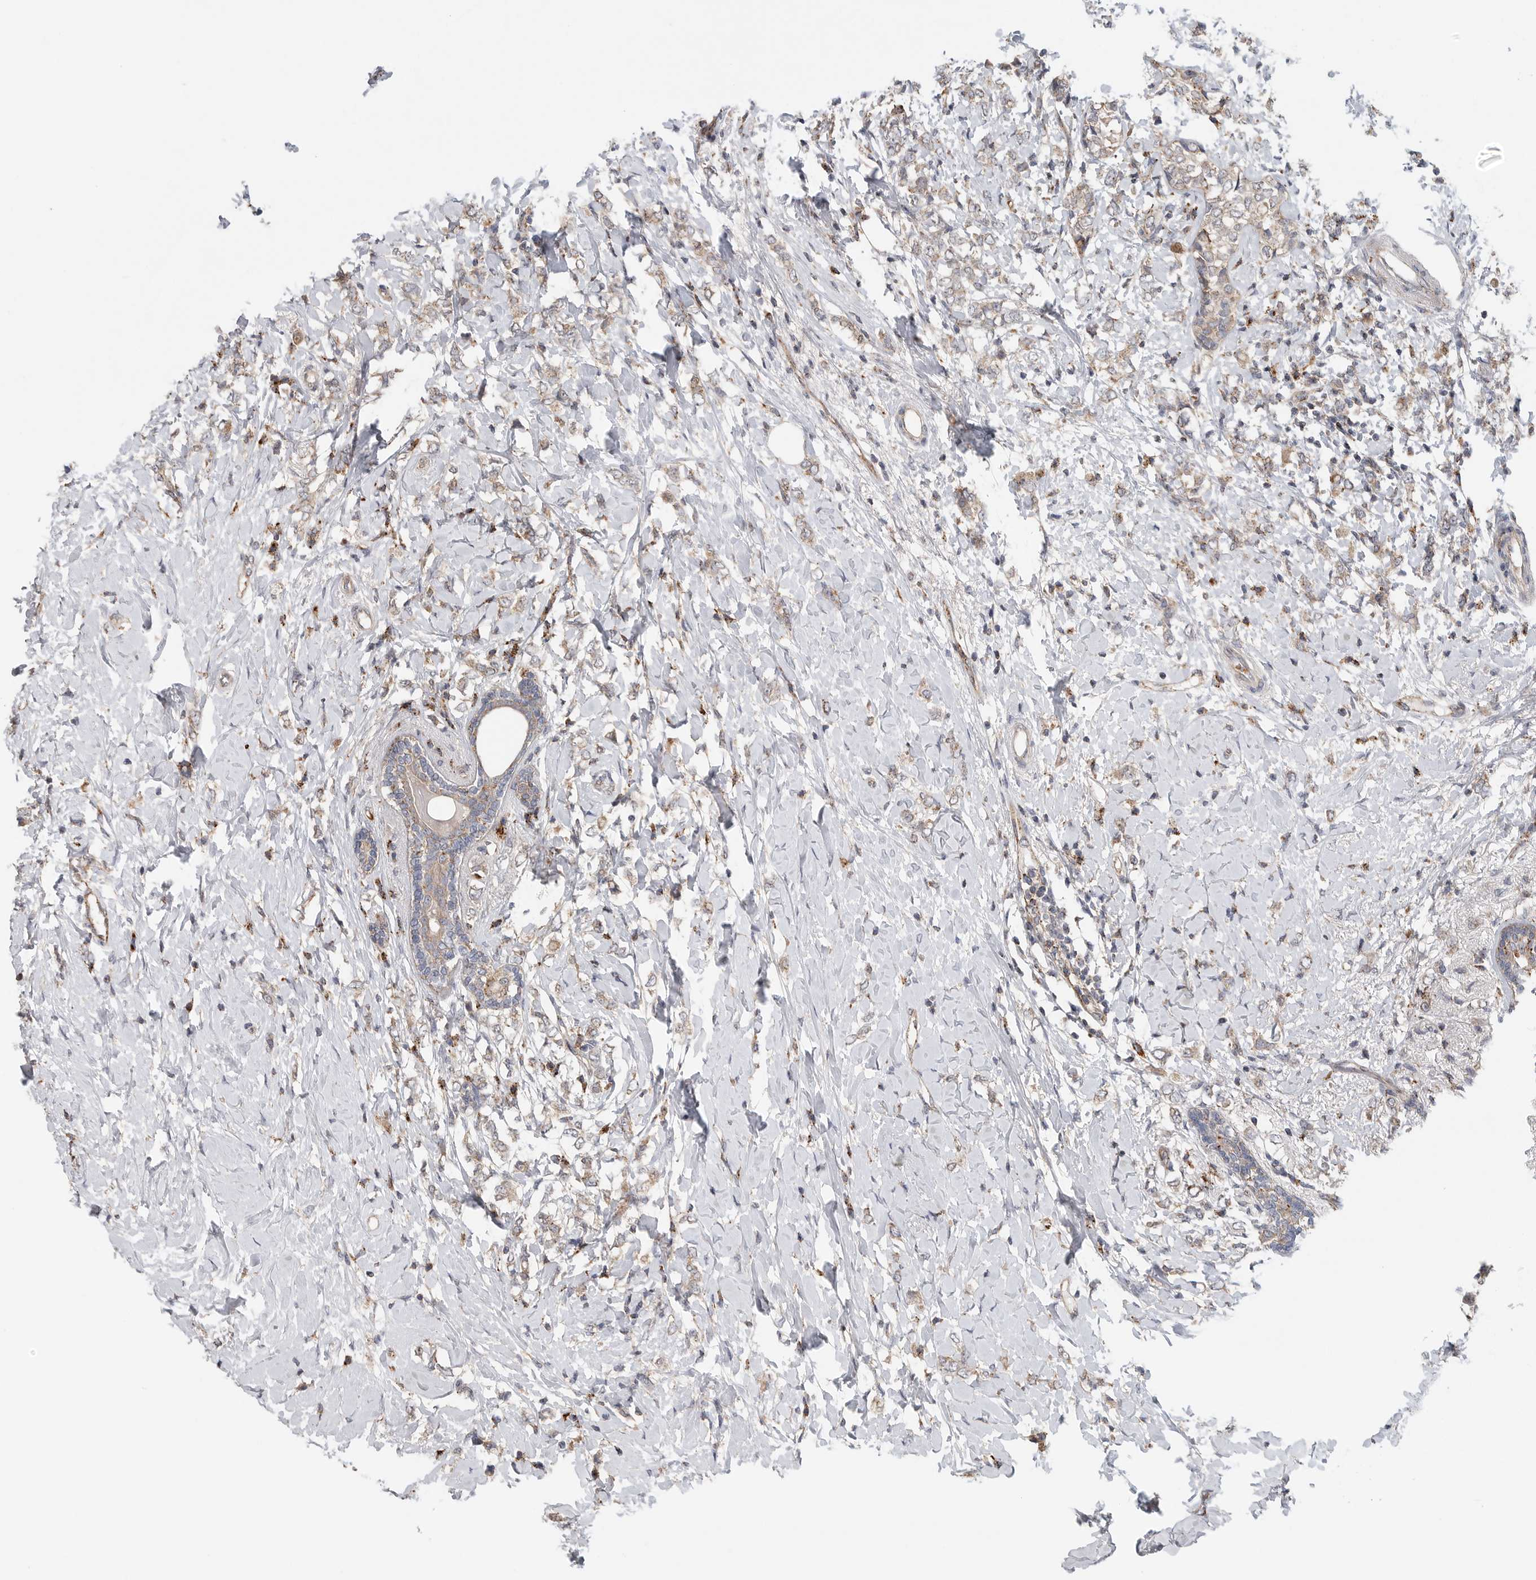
{"staining": {"intensity": "weak", "quantity": ">75%", "location": "cytoplasmic/membranous"}, "tissue": "breast cancer", "cell_type": "Tumor cells", "image_type": "cancer", "snomed": [{"axis": "morphology", "description": "Normal tissue, NOS"}, {"axis": "morphology", "description": "Lobular carcinoma"}, {"axis": "topography", "description": "Breast"}], "caption": "A brown stain shows weak cytoplasmic/membranous positivity of a protein in breast cancer tumor cells.", "gene": "GALNS", "patient": {"sex": "female", "age": 47}}